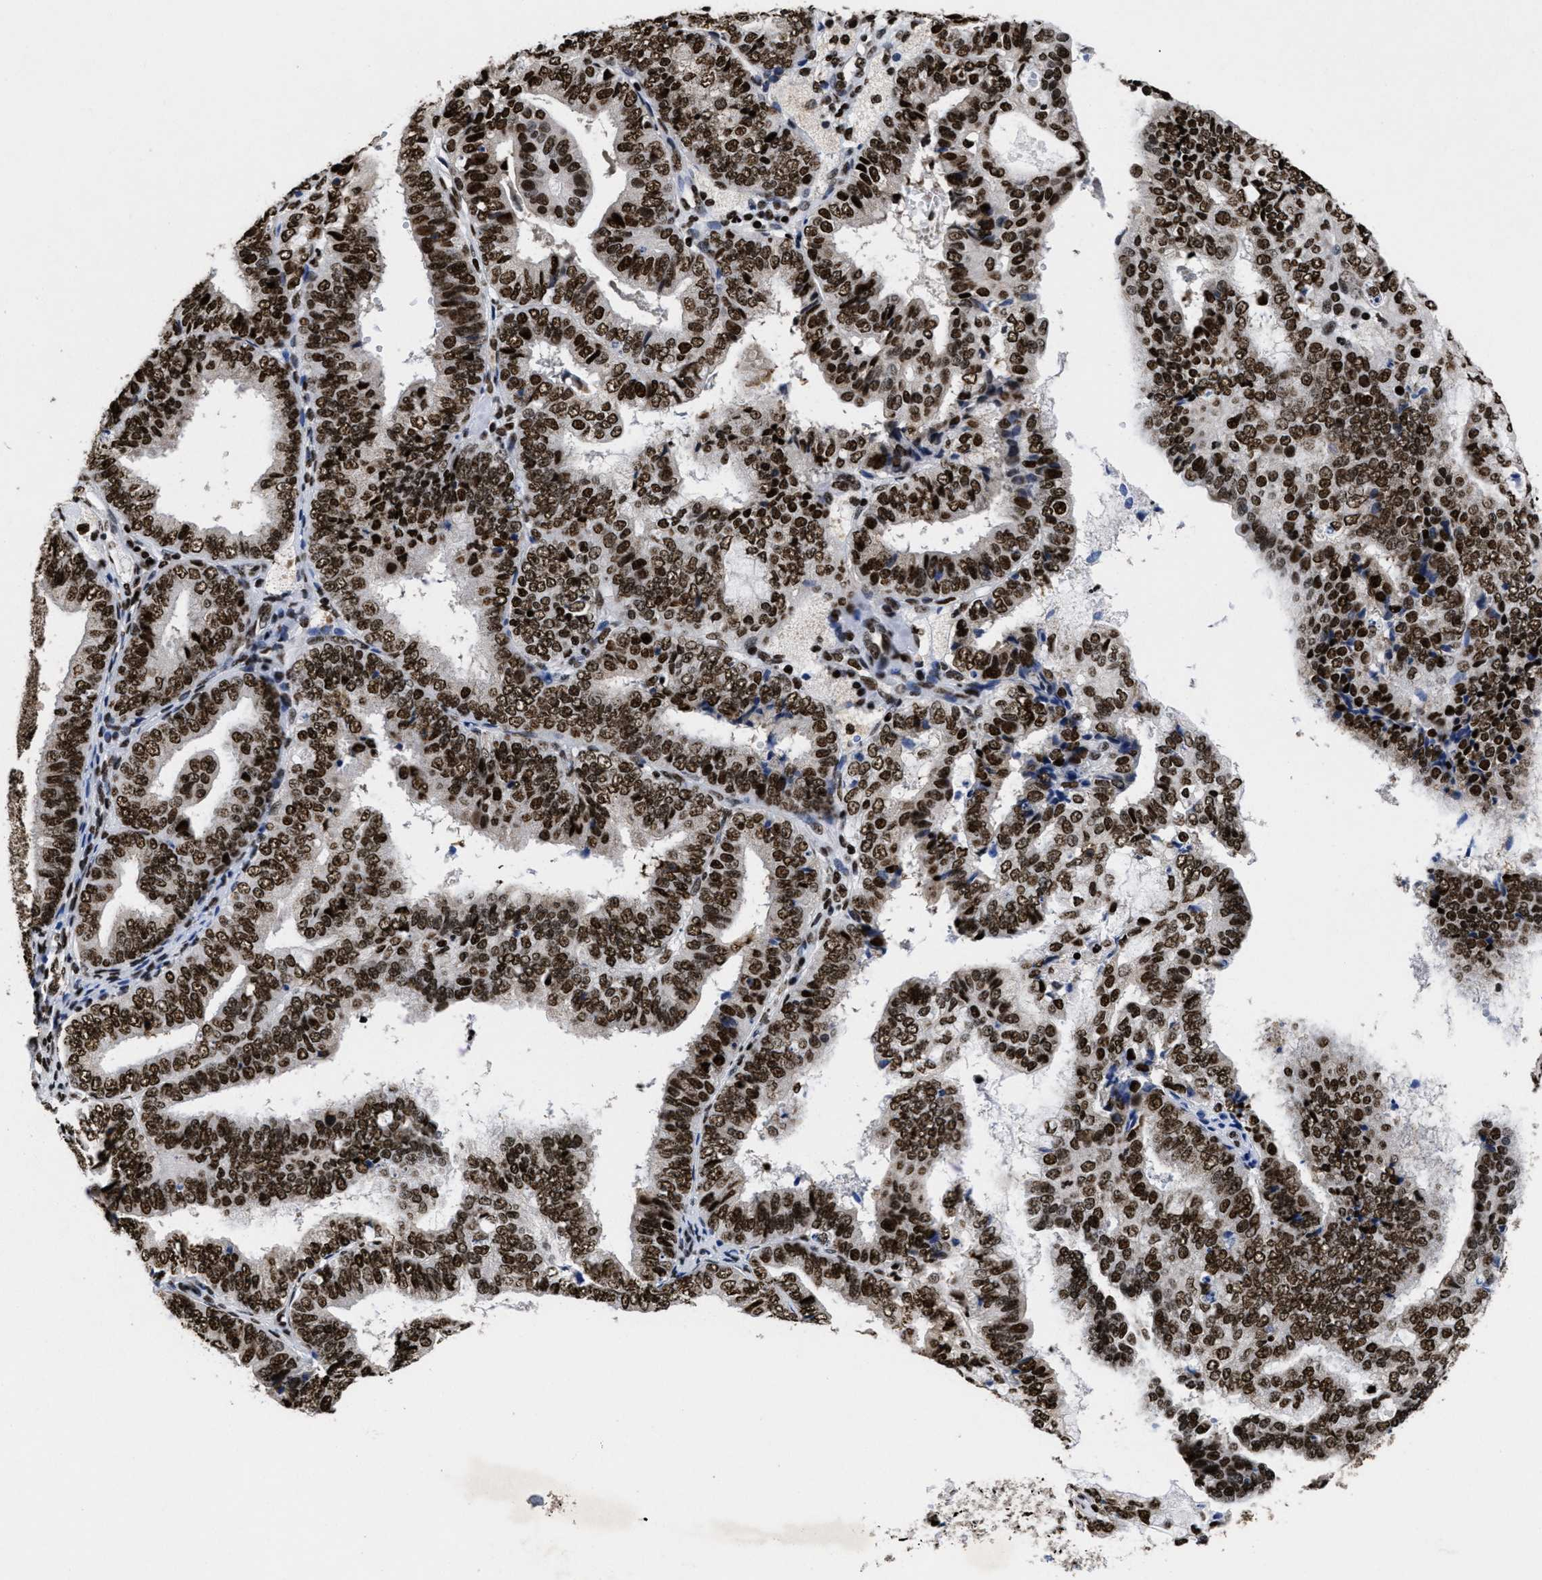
{"staining": {"intensity": "strong", "quantity": ">75%", "location": "nuclear"}, "tissue": "endometrial cancer", "cell_type": "Tumor cells", "image_type": "cancer", "snomed": [{"axis": "morphology", "description": "Adenocarcinoma, NOS"}, {"axis": "topography", "description": "Endometrium"}], "caption": "Immunohistochemical staining of human adenocarcinoma (endometrial) displays high levels of strong nuclear expression in approximately >75% of tumor cells.", "gene": "CALHM3", "patient": {"sex": "female", "age": 63}}